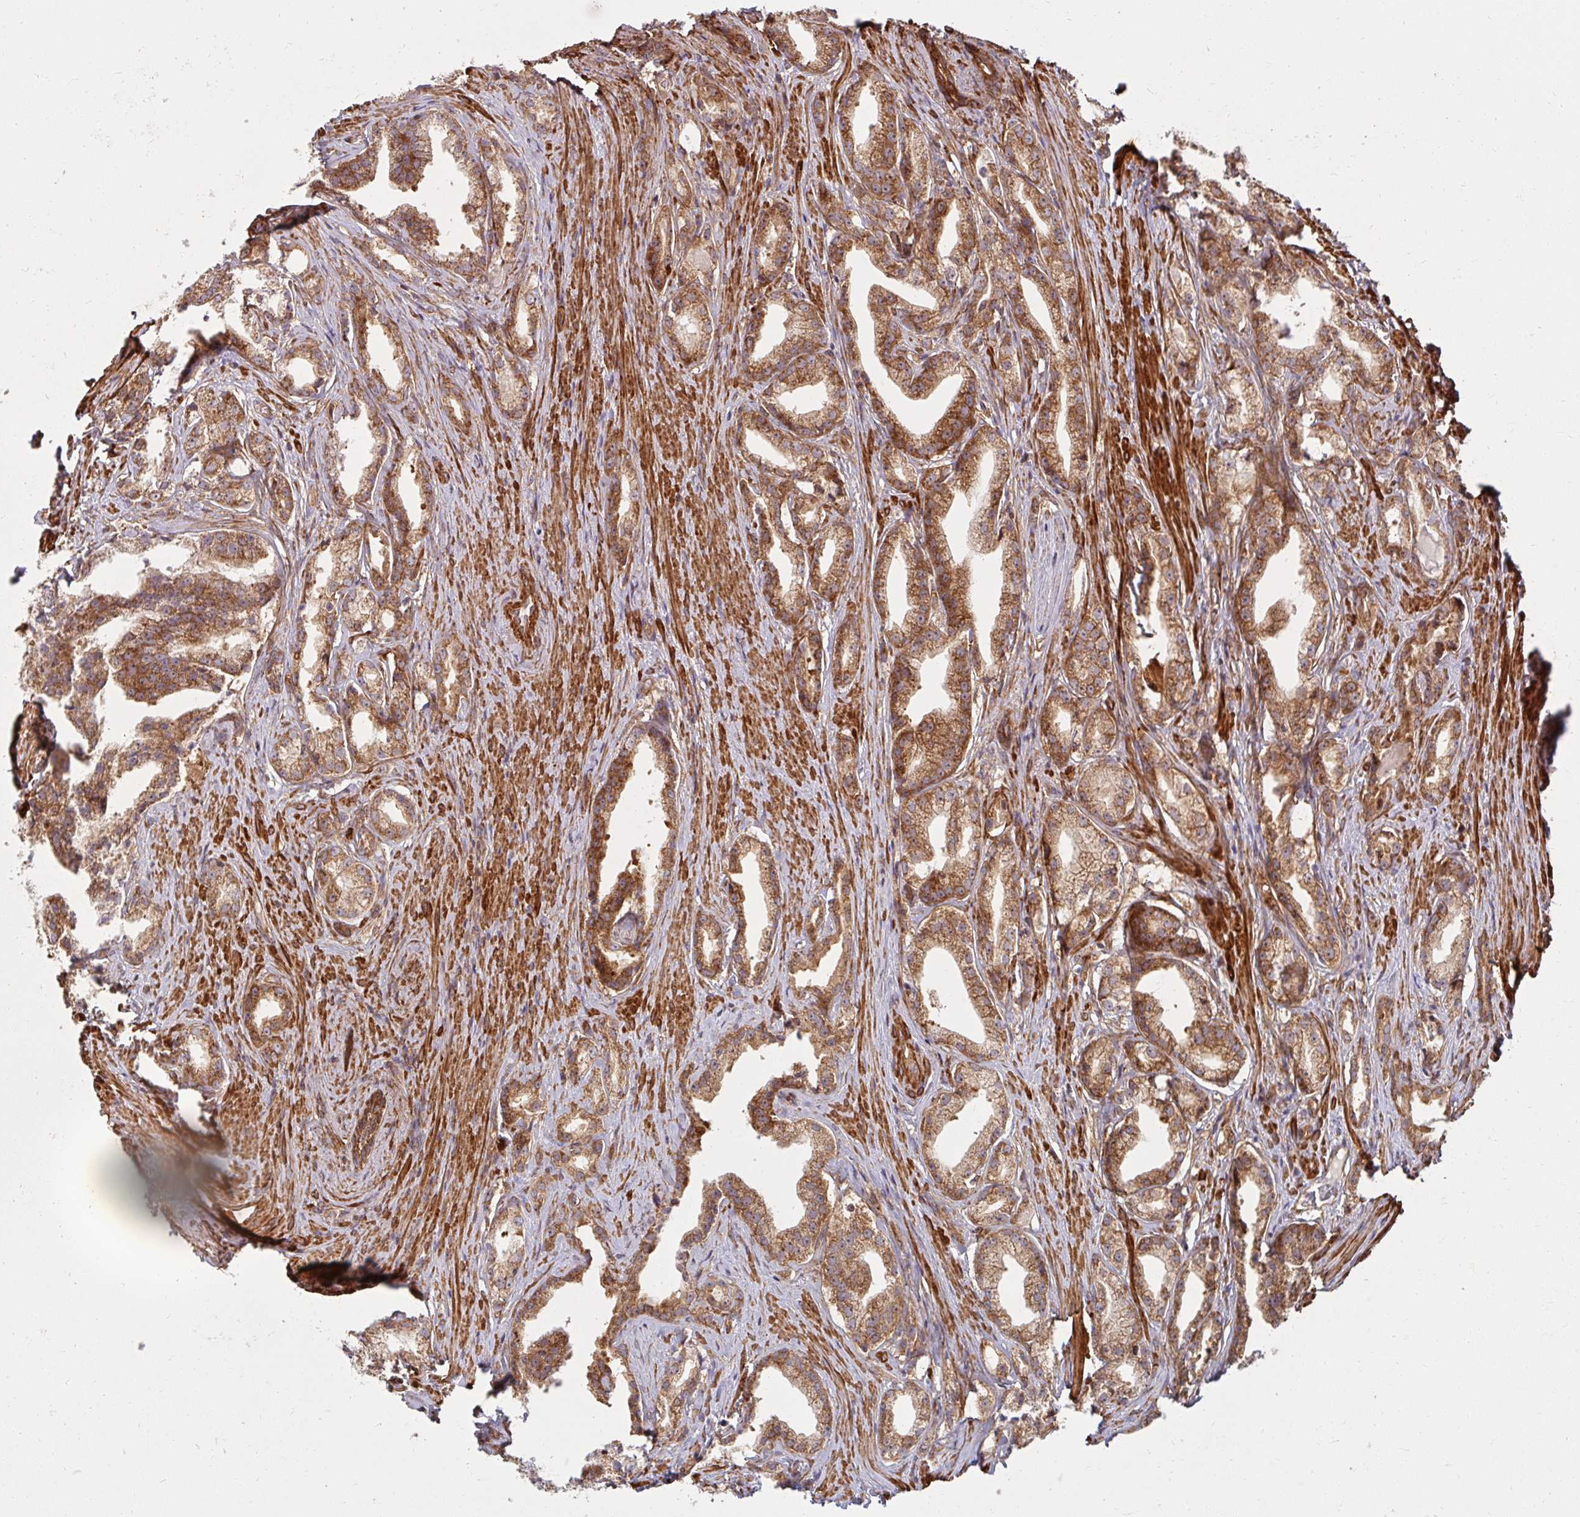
{"staining": {"intensity": "moderate", "quantity": ">75%", "location": "cytoplasmic/membranous"}, "tissue": "prostate cancer", "cell_type": "Tumor cells", "image_type": "cancer", "snomed": [{"axis": "morphology", "description": "Adenocarcinoma, Low grade"}, {"axis": "topography", "description": "Prostate"}], "caption": "Immunohistochemical staining of human prostate cancer (adenocarcinoma (low-grade)) shows moderate cytoplasmic/membranous protein positivity in about >75% of tumor cells.", "gene": "BTF3", "patient": {"sex": "male", "age": 65}}